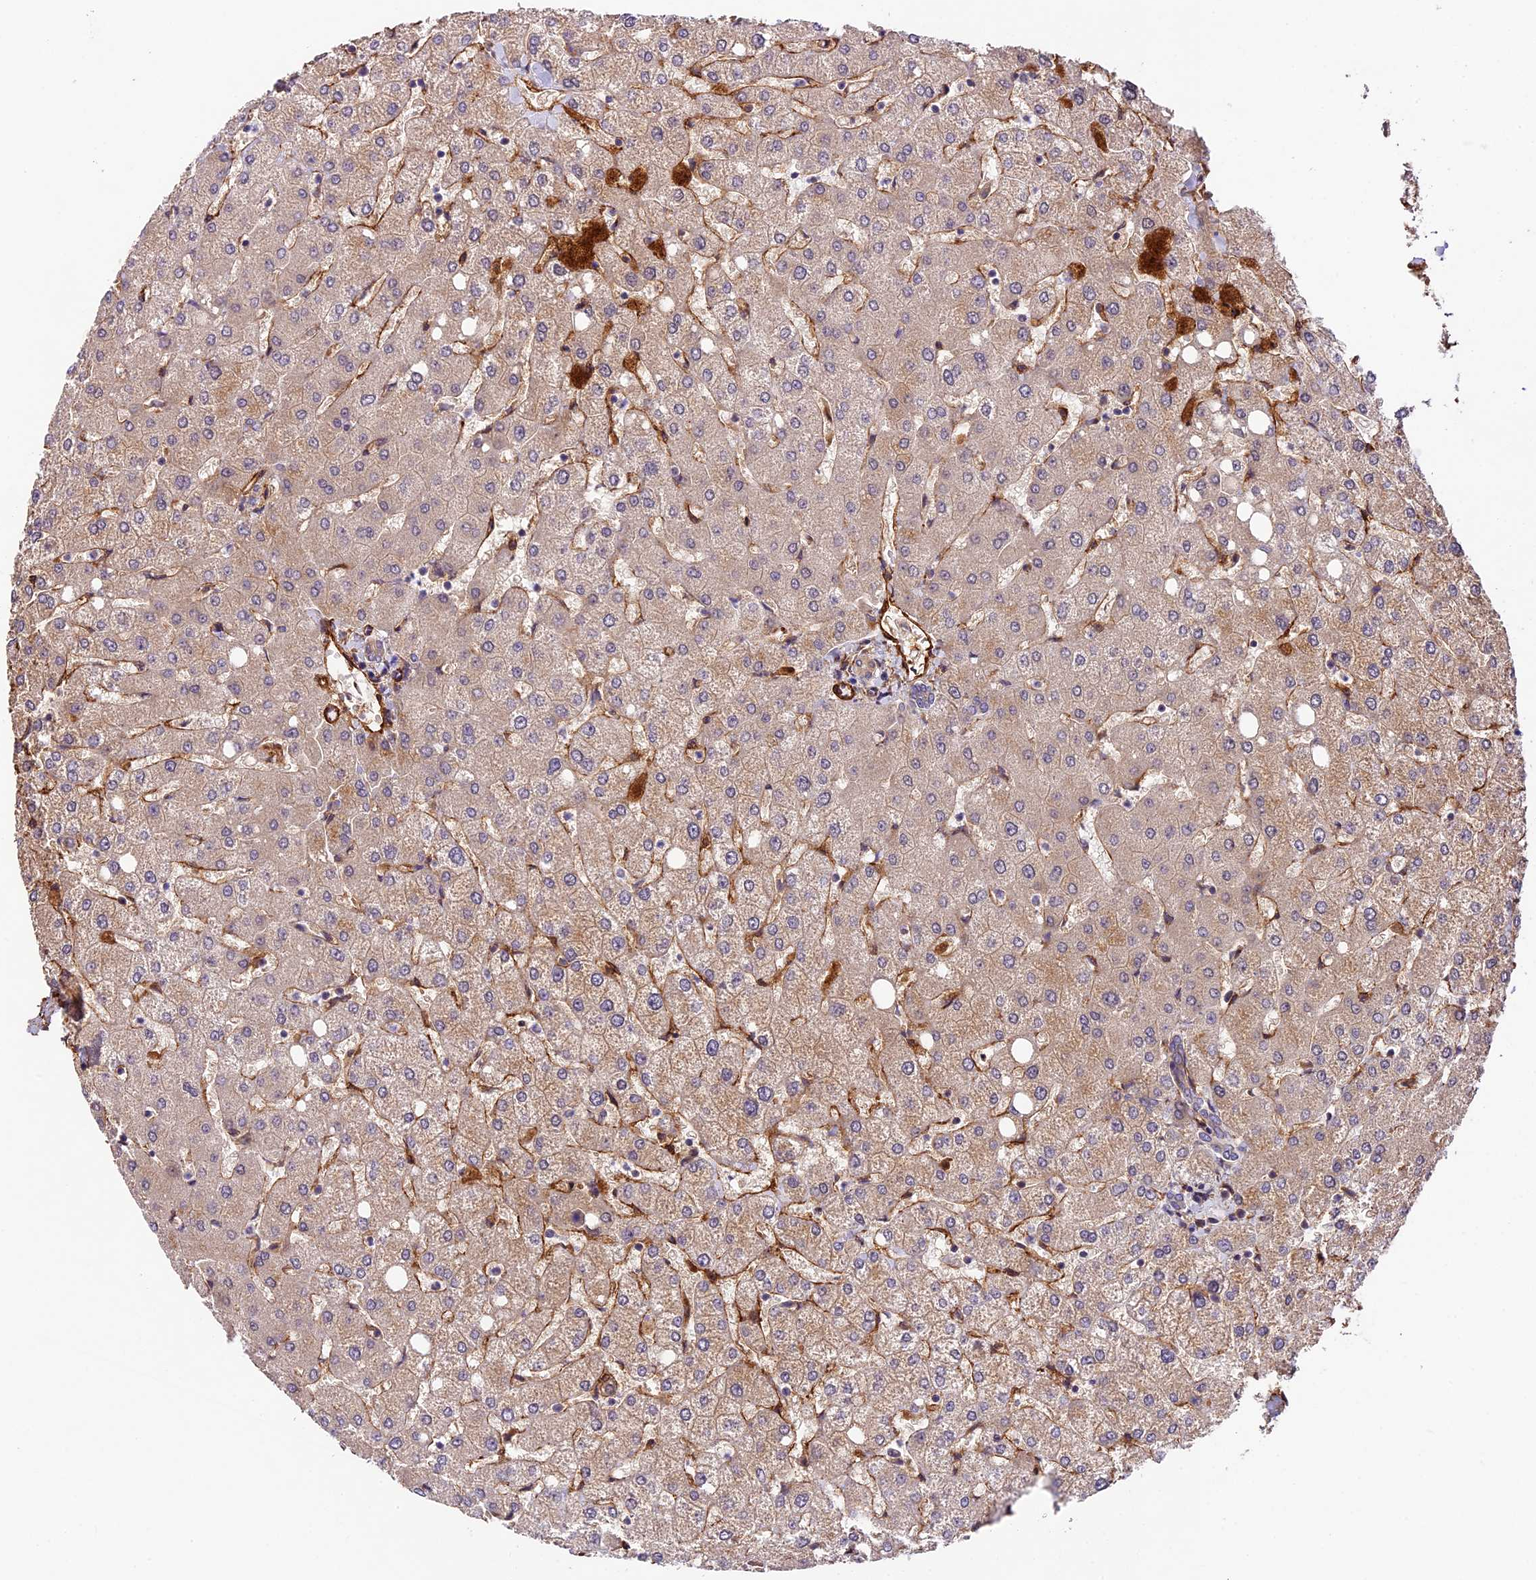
{"staining": {"intensity": "negative", "quantity": "none", "location": "none"}, "tissue": "liver", "cell_type": "Cholangiocytes", "image_type": "normal", "snomed": [{"axis": "morphology", "description": "Normal tissue, NOS"}, {"axis": "topography", "description": "Liver"}], "caption": "DAB (3,3'-diaminobenzidine) immunohistochemical staining of normal human liver shows no significant positivity in cholangiocytes.", "gene": "LSM7", "patient": {"sex": "female", "age": 54}}